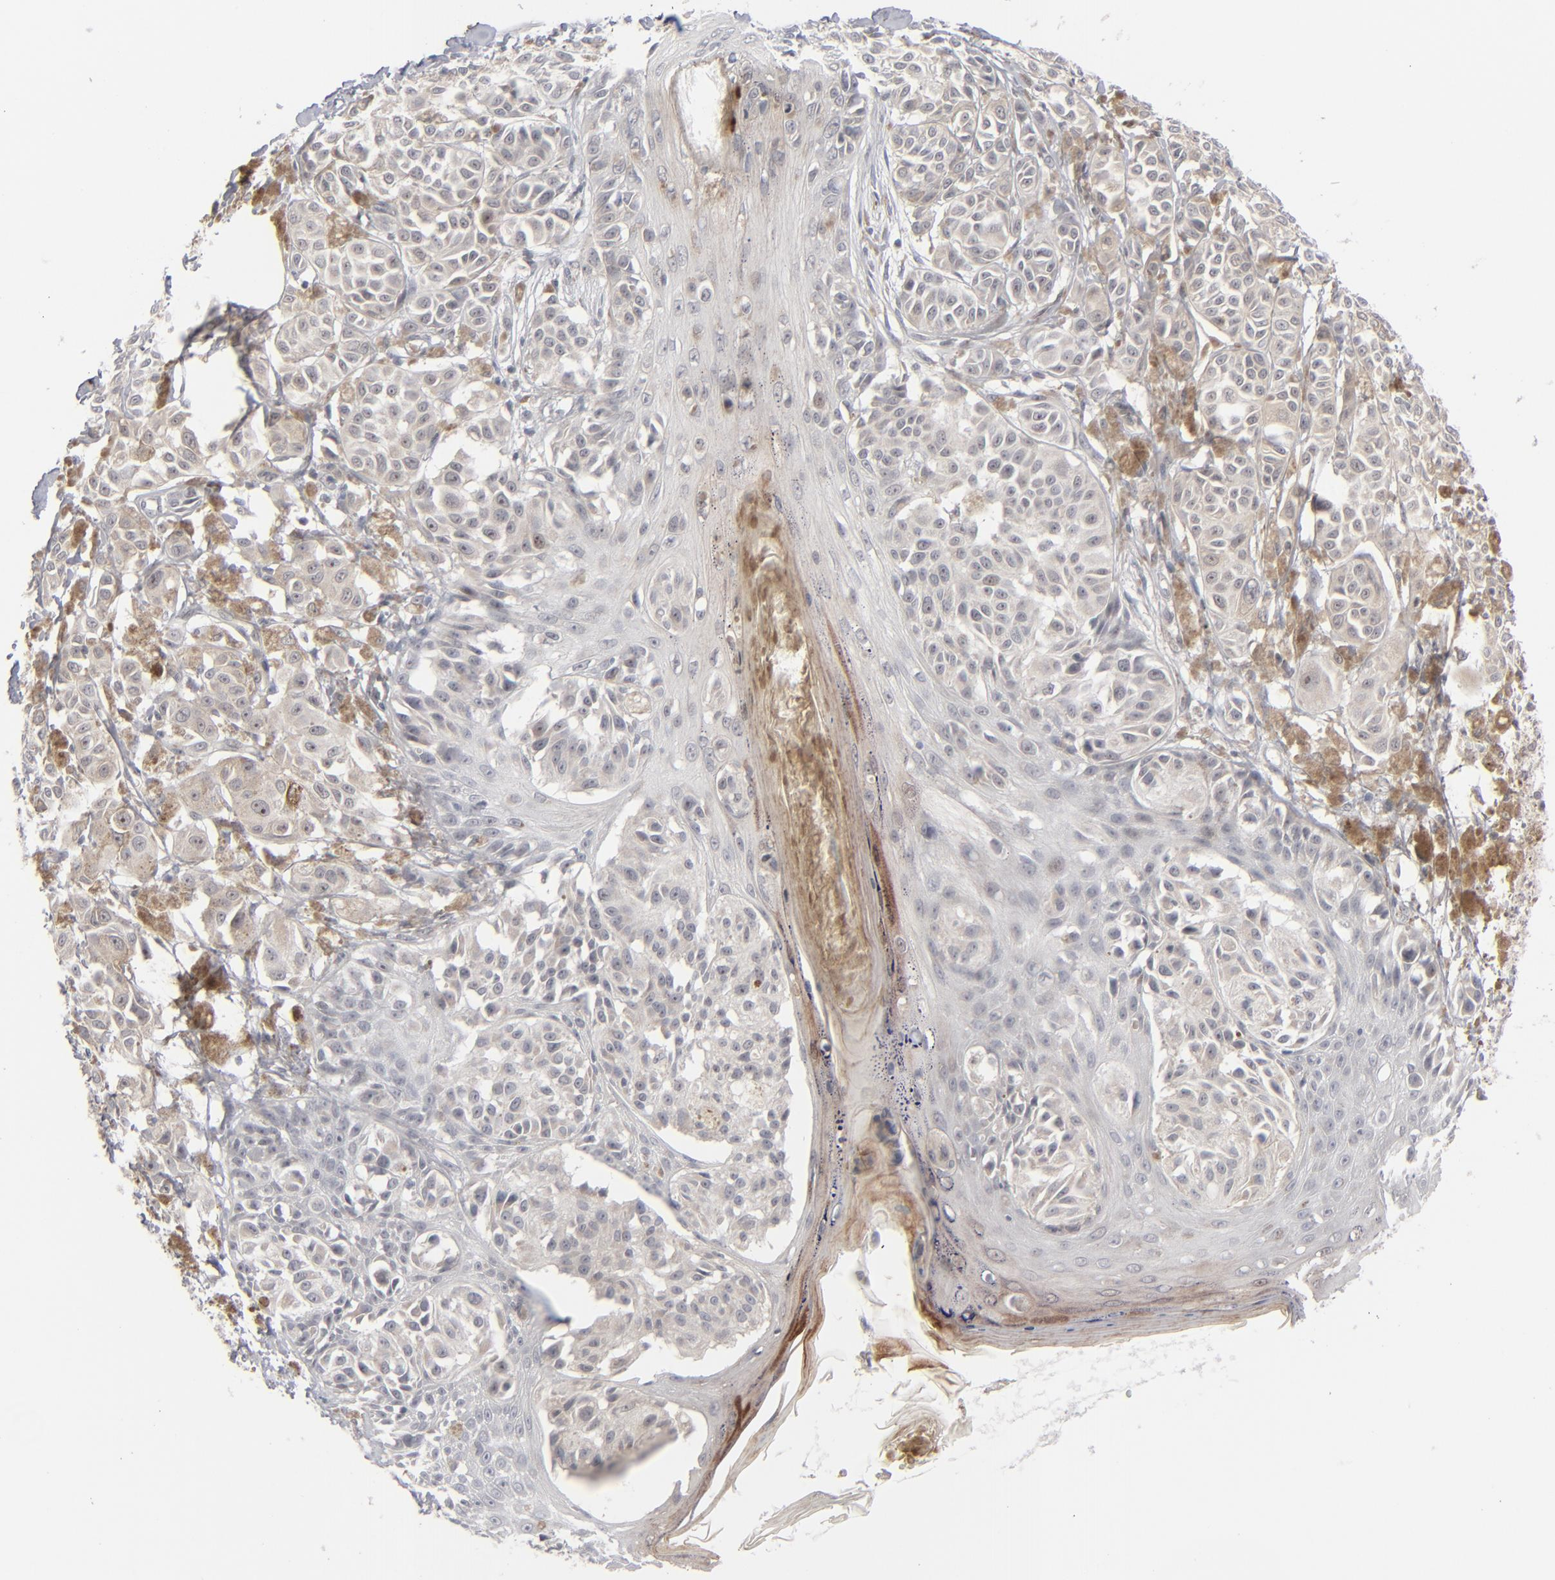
{"staining": {"intensity": "negative", "quantity": "none", "location": "none"}, "tissue": "melanoma", "cell_type": "Tumor cells", "image_type": "cancer", "snomed": [{"axis": "morphology", "description": "Malignant melanoma, NOS"}, {"axis": "topography", "description": "Skin"}], "caption": "Tumor cells show no significant positivity in melanoma.", "gene": "POF1B", "patient": {"sex": "male", "age": 76}}